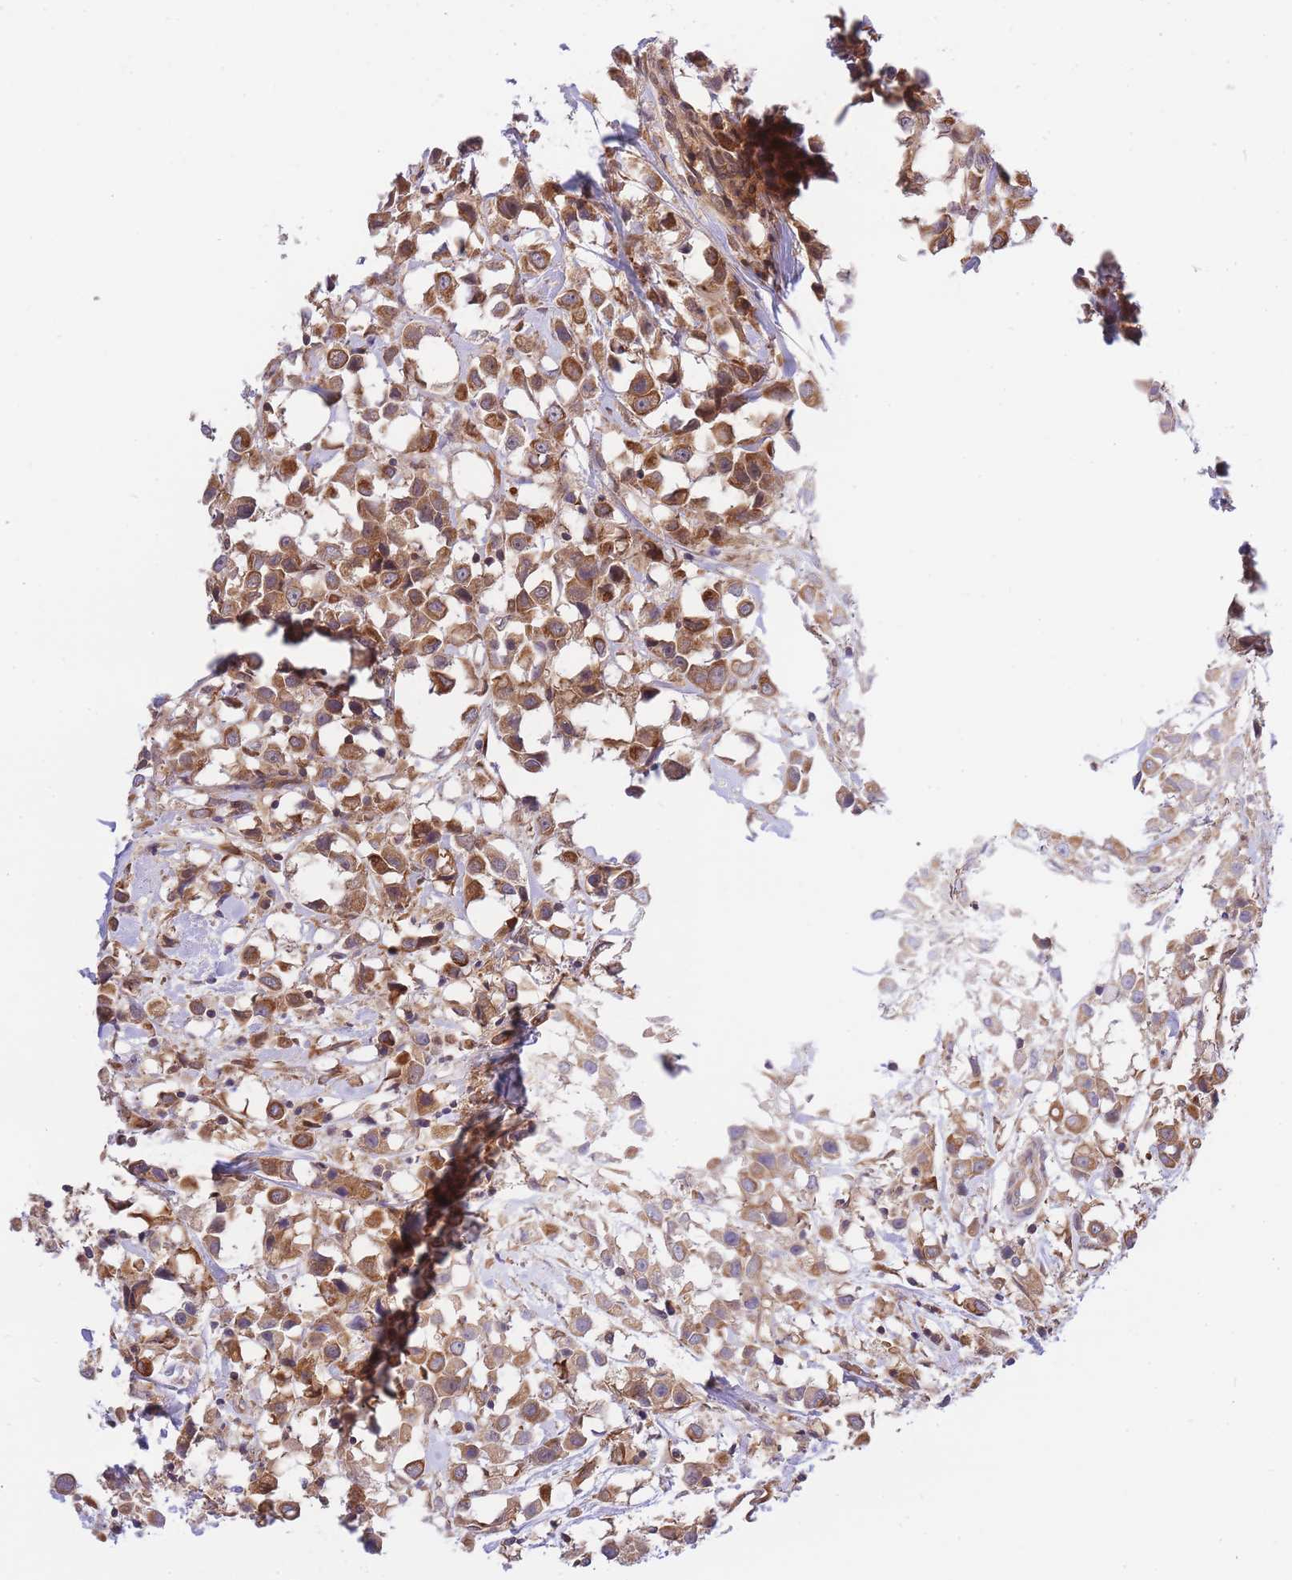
{"staining": {"intensity": "moderate", "quantity": ">75%", "location": "cytoplasmic/membranous"}, "tissue": "breast cancer", "cell_type": "Tumor cells", "image_type": "cancer", "snomed": [{"axis": "morphology", "description": "Duct carcinoma"}, {"axis": "topography", "description": "Breast"}], "caption": "Immunohistochemistry of breast infiltrating ductal carcinoma exhibits medium levels of moderate cytoplasmic/membranous staining in approximately >75% of tumor cells. (Stains: DAB (3,3'-diaminobenzidine) in brown, nuclei in blue, Microscopy: brightfield microscopy at high magnification).", "gene": "EIF2B2", "patient": {"sex": "female", "age": 61}}